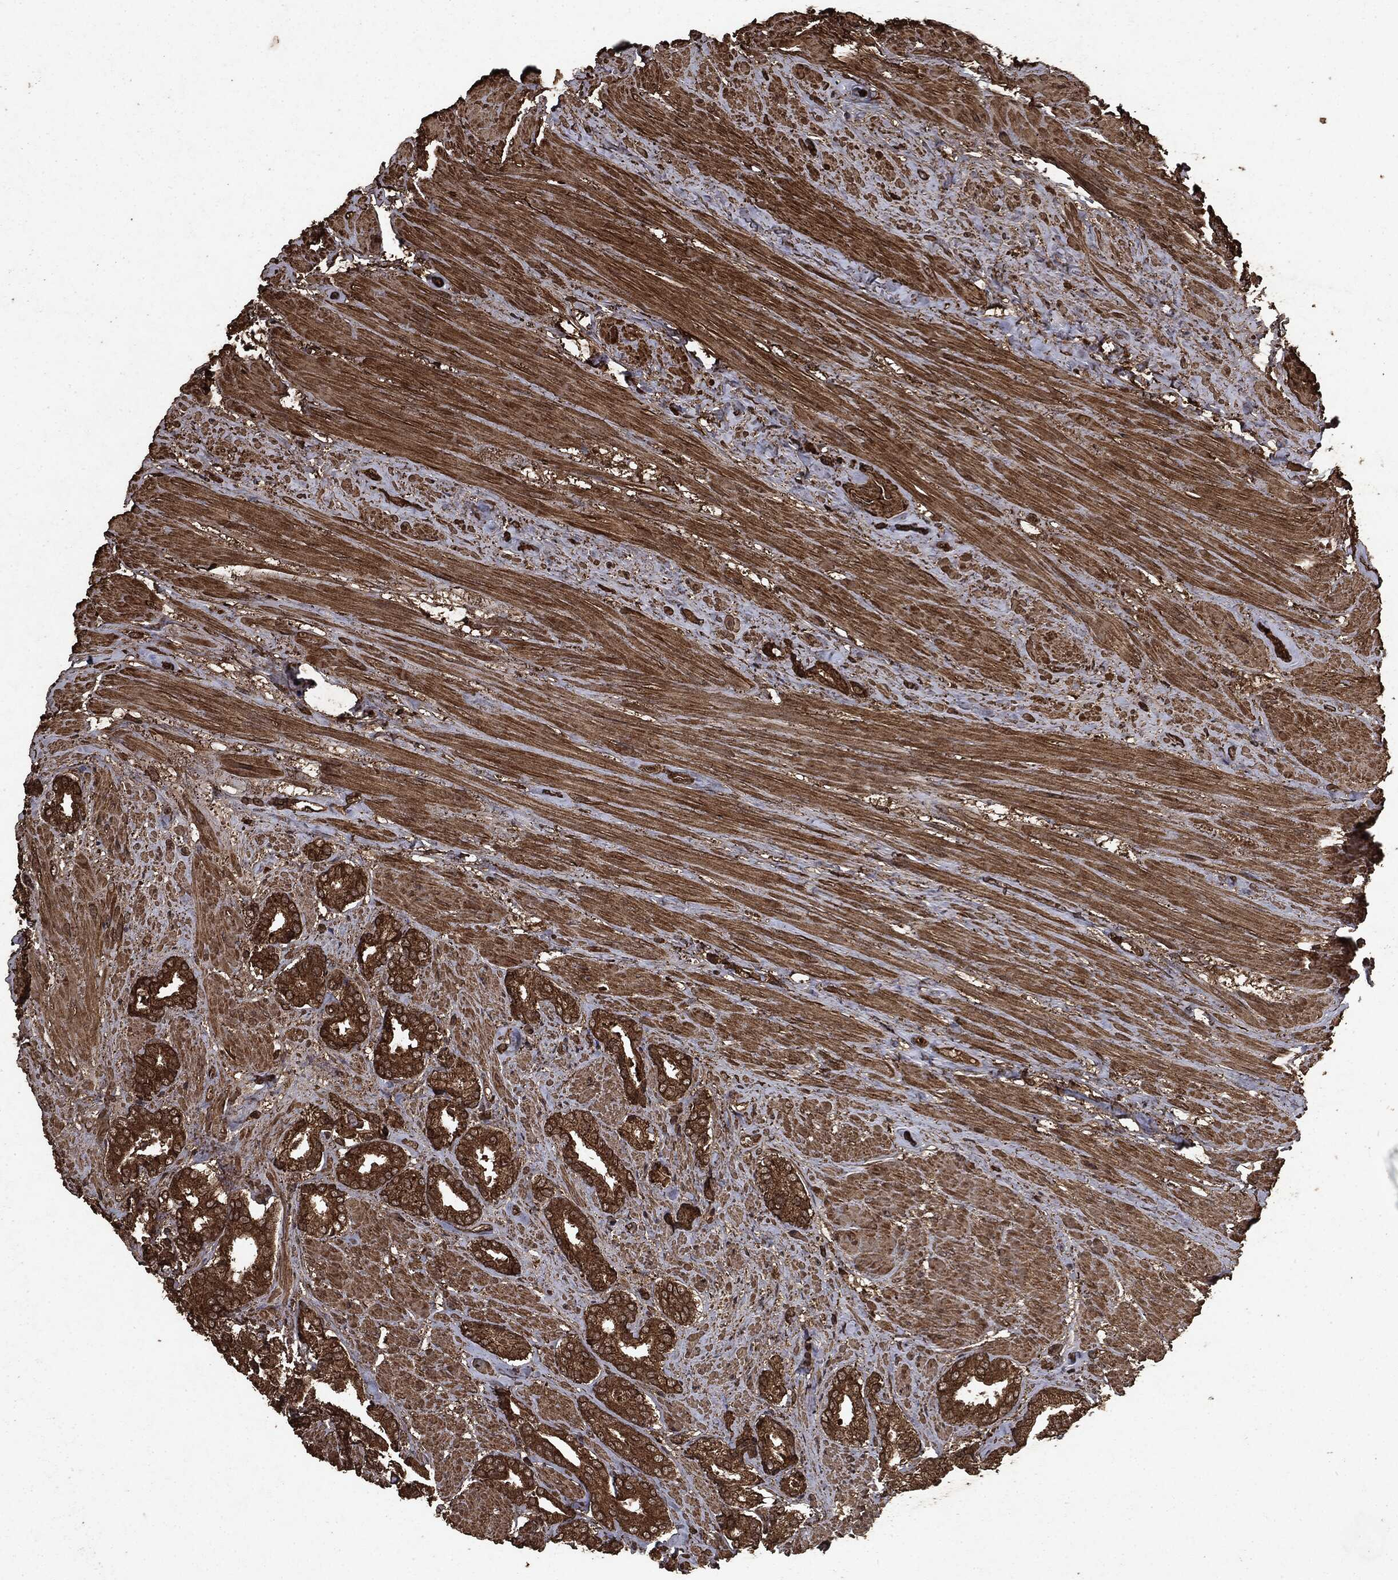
{"staining": {"intensity": "strong", "quantity": ">75%", "location": "cytoplasmic/membranous"}, "tissue": "prostate cancer", "cell_type": "Tumor cells", "image_type": "cancer", "snomed": [{"axis": "morphology", "description": "Adenocarcinoma, High grade"}, {"axis": "topography", "description": "Prostate"}], "caption": "An image of human adenocarcinoma (high-grade) (prostate) stained for a protein demonstrates strong cytoplasmic/membranous brown staining in tumor cells.", "gene": "ARAF", "patient": {"sex": "male", "age": 56}}